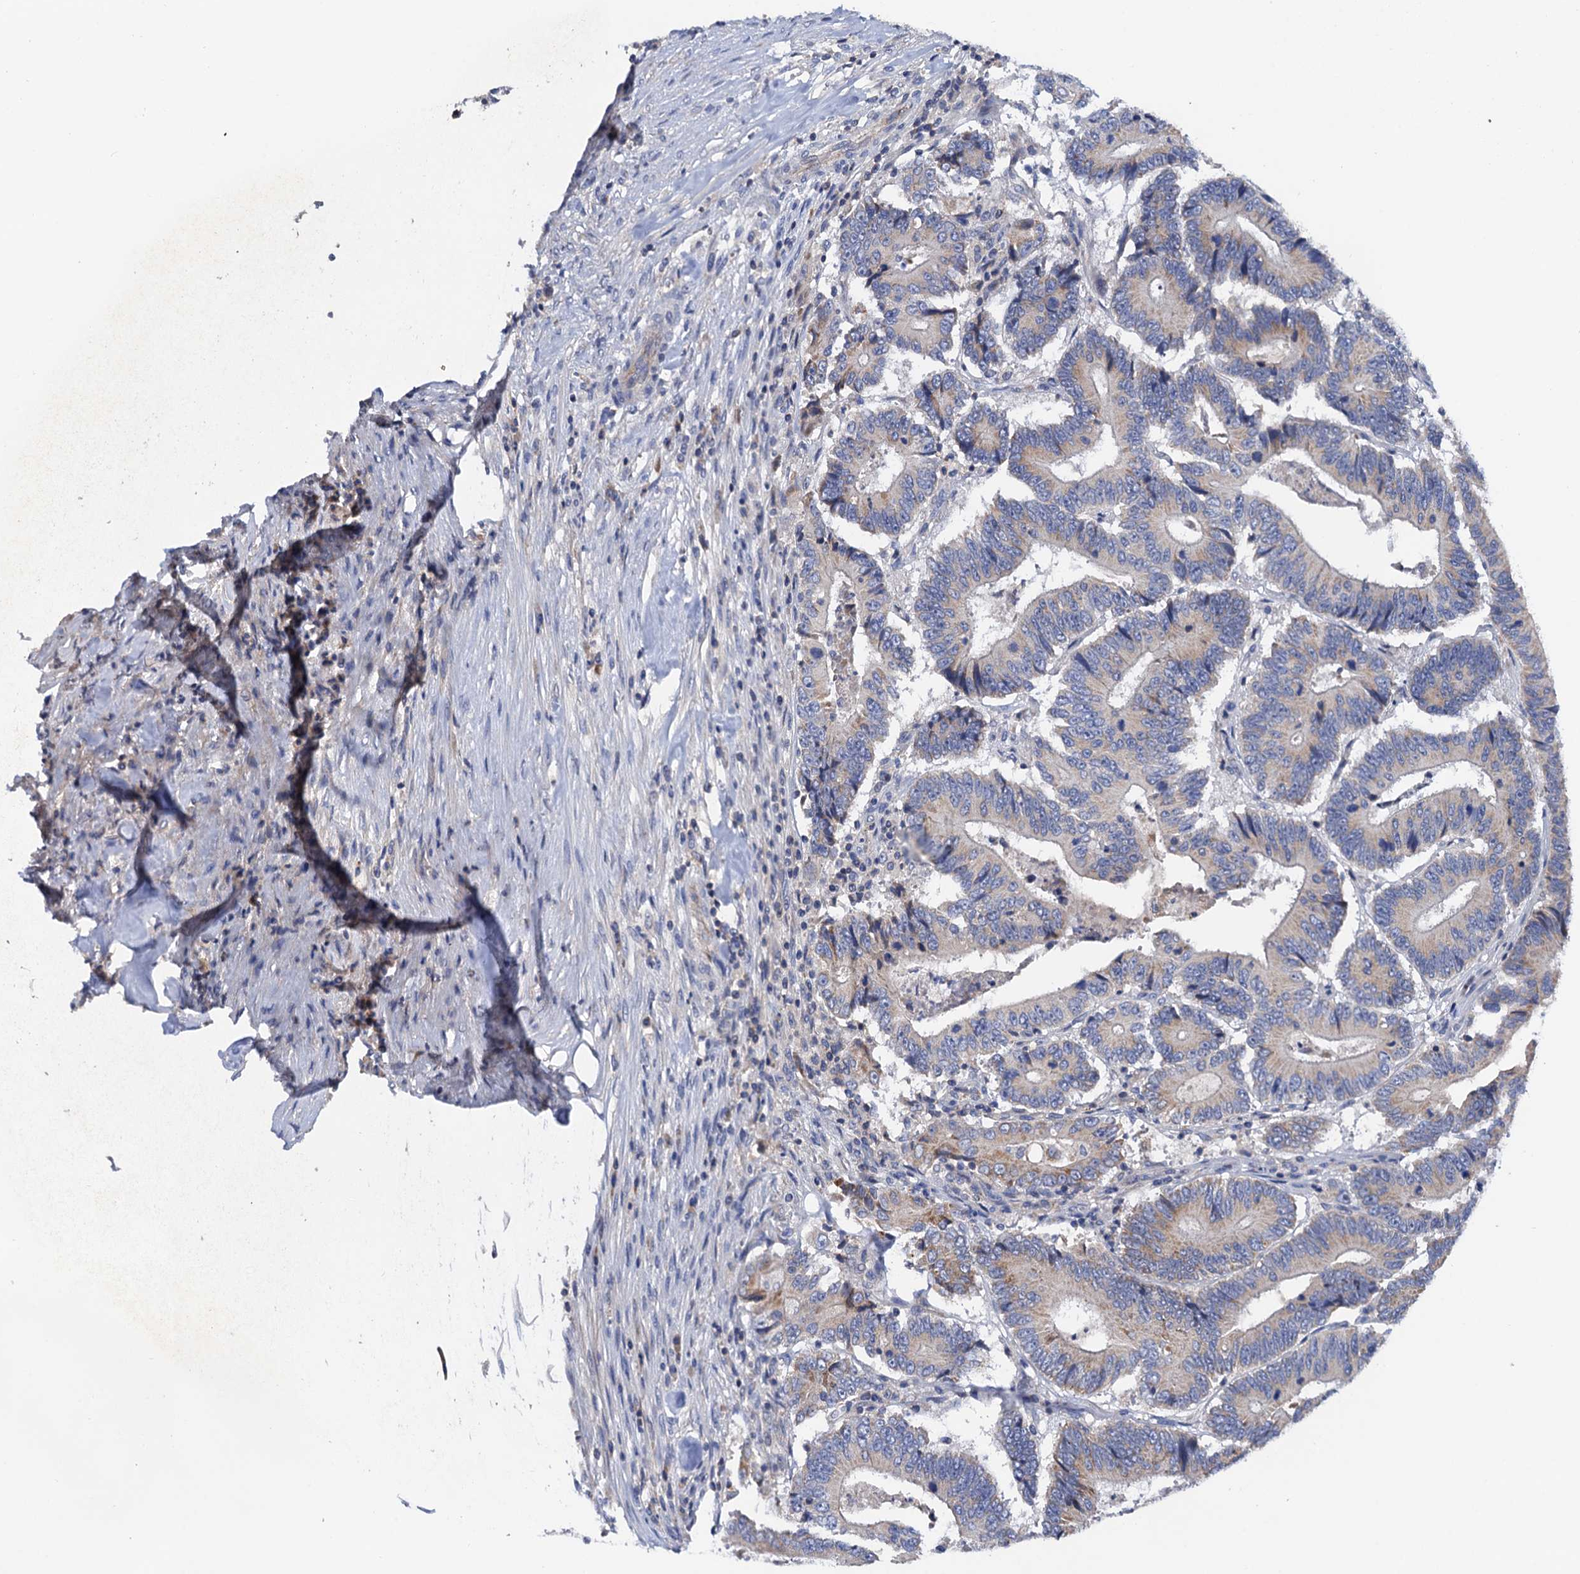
{"staining": {"intensity": "moderate", "quantity": "25%-75%", "location": "cytoplasmic/membranous"}, "tissue": "colorectal cancer", "cell_type": "Tumor cells", "image_type": "cancer", "snomed": [{"axis": "morphology", "description": "Adenocarcinoma, NOS"}, {"axis": "topography", "description": "Colon"}], "caption": "The photomicrograph displays a brown stain indicating the presence of a protein in the cytoplasmic/membranous of tumor cells in colorectal adenocarcinoma.", "gene": "MRPL48", "patient": {"sex": "male", "age": 83}}